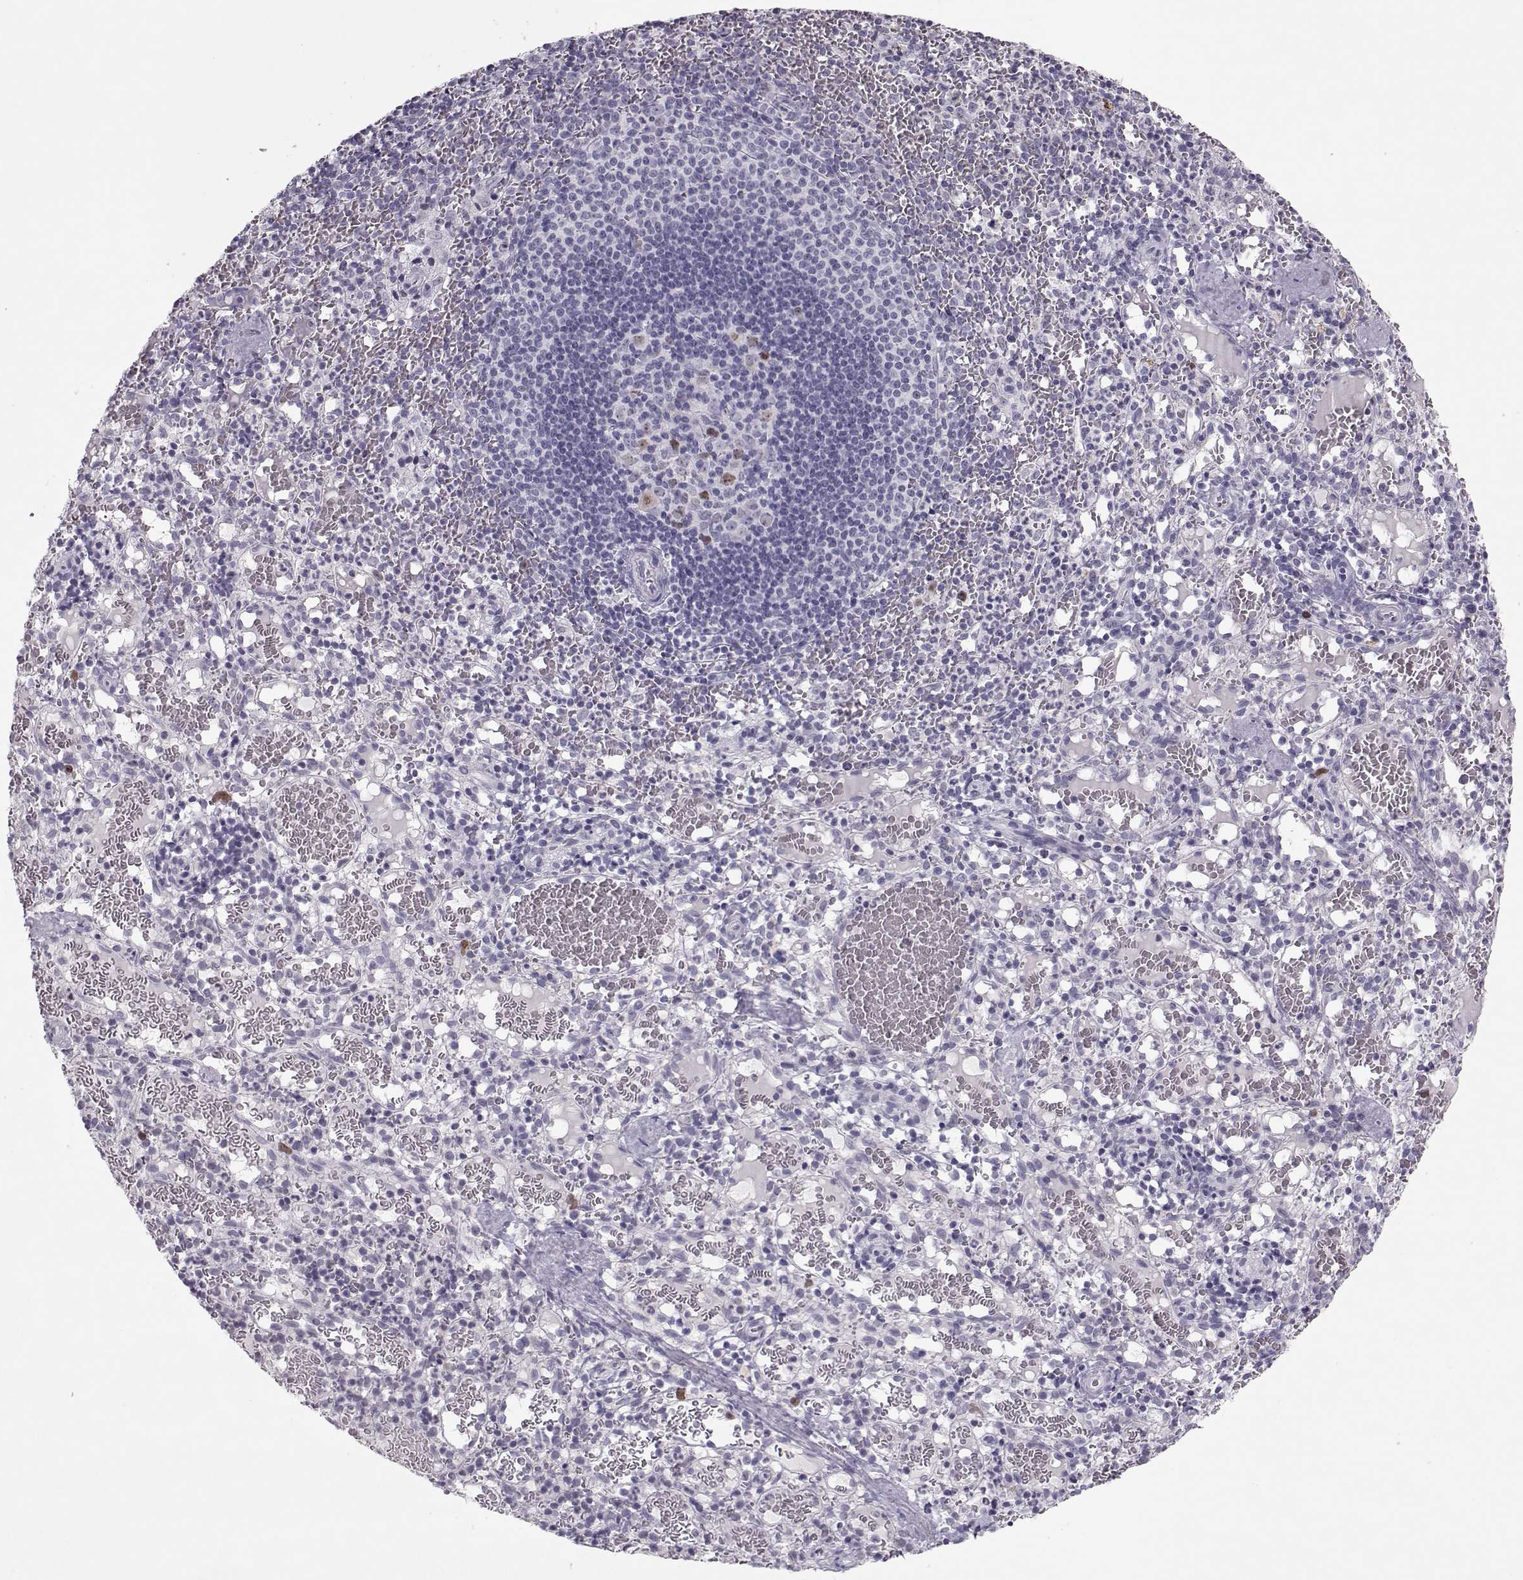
{"staining": {"intensity": "negative", "quantity": "none", "location": "none"}, "tissue": "spleen", "cell_type": "Cells in red pulp", "image_type": "normal", "snomed": [{"axis": "morphology", "description": "Normal tissue, NOS"}, {"axis": "topography", "description": "Spleen"}], "caption": "This image is of unremarkable spleen stained with immunohistochemistry to label a protein in brown with the nuclei are counter-stained blue. There is no positivity in cells in red pulp. The staining was performed using DAB (3,3'-diaminobenzidine) to visualize the protein expression in brown, while the nuclei were stained in blue with hematoxylin (Magnification: 20x).", "gene": "SGO1", "patient": {"sex": "male", "age": 11}}